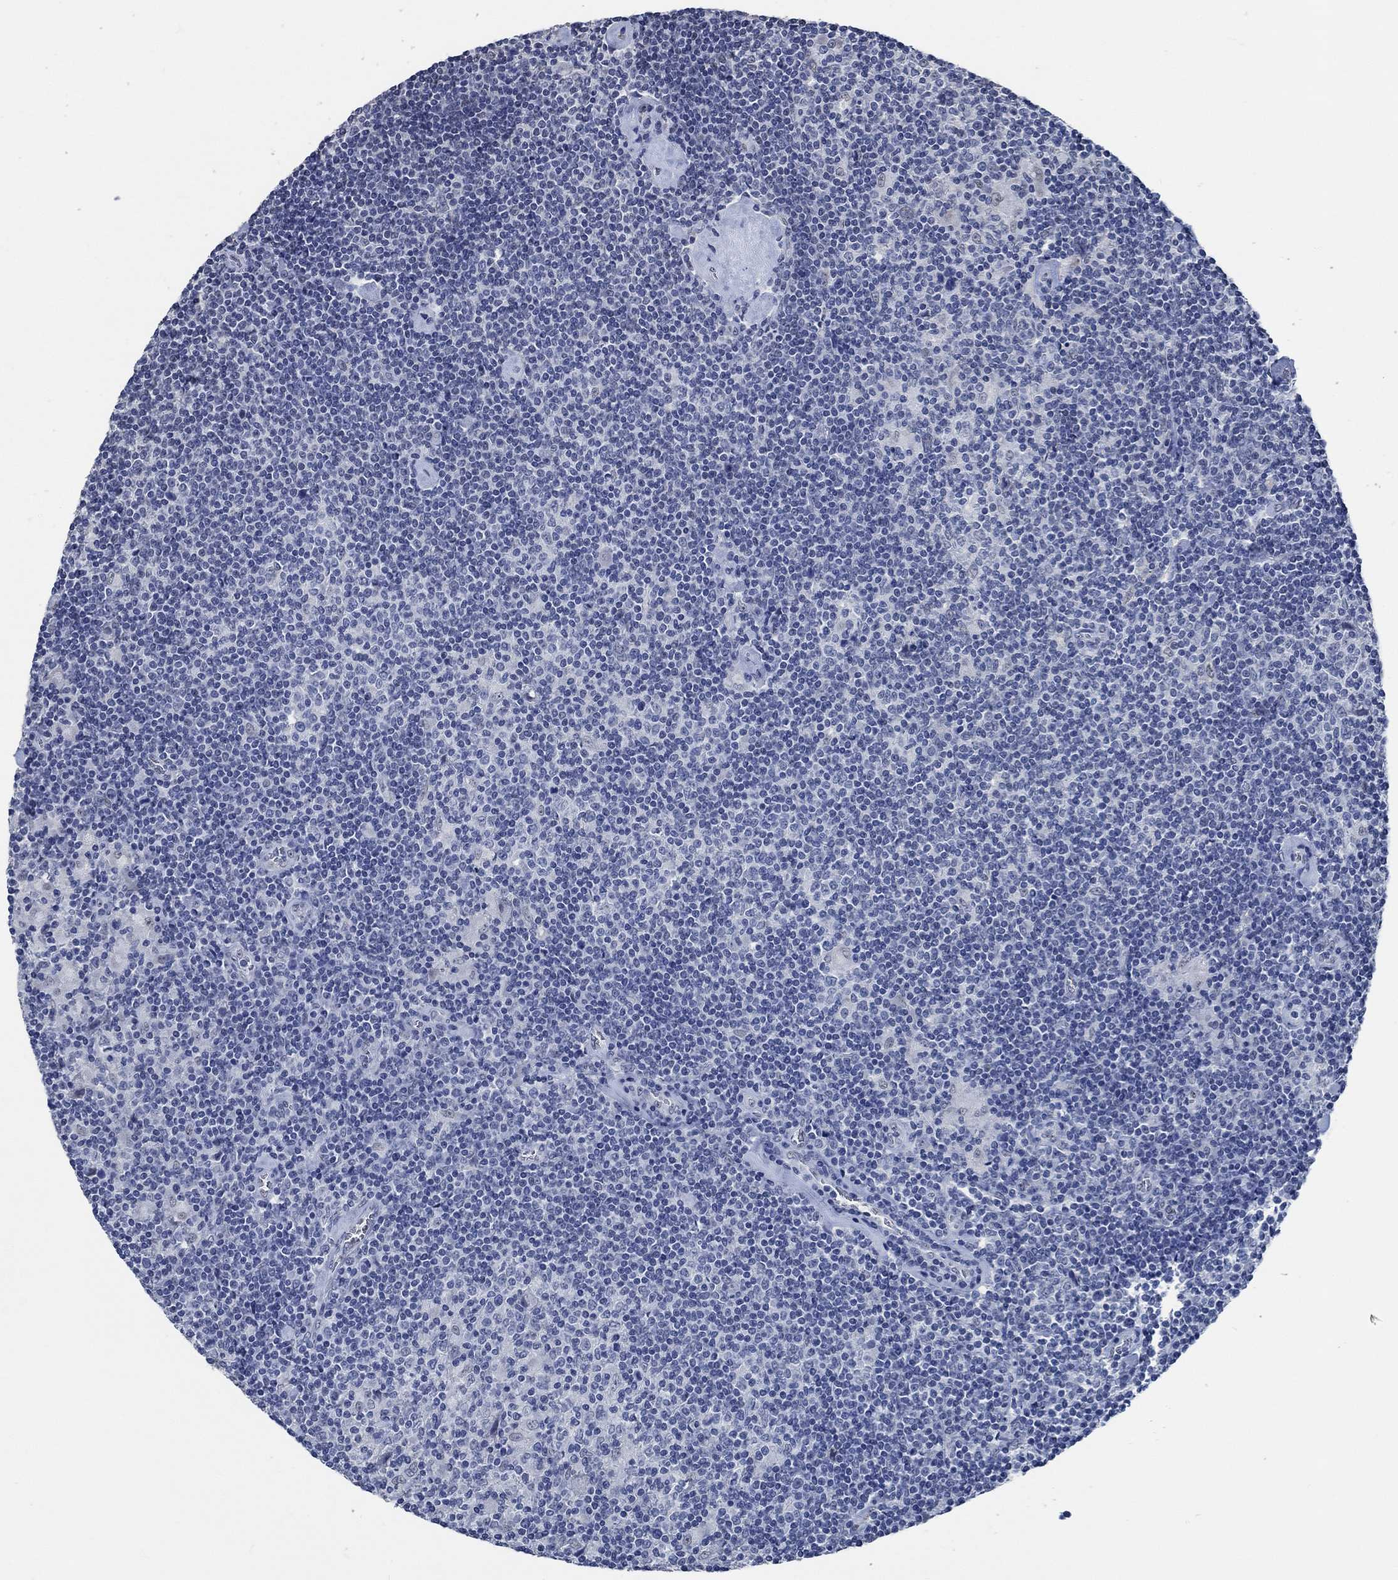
{"staining": {"intensity": "negative", "quantity": "none", "location": "none"}, "tissue": "lymphoma", "cell_type": "Tumor cells", "image_type": "cancer", "snomed": [{"axis": "morphology", "description": "Hodgkin's disease, NOS"}, {"axis": "topography", "description": "Lymph node"}], "caption": "Lymphoma stained for a protein using immunohistochemistry (IHC) shows no staining tumor cells.", "gene": "OBSCN", "patient": {"sex": "male", "age": 40}}